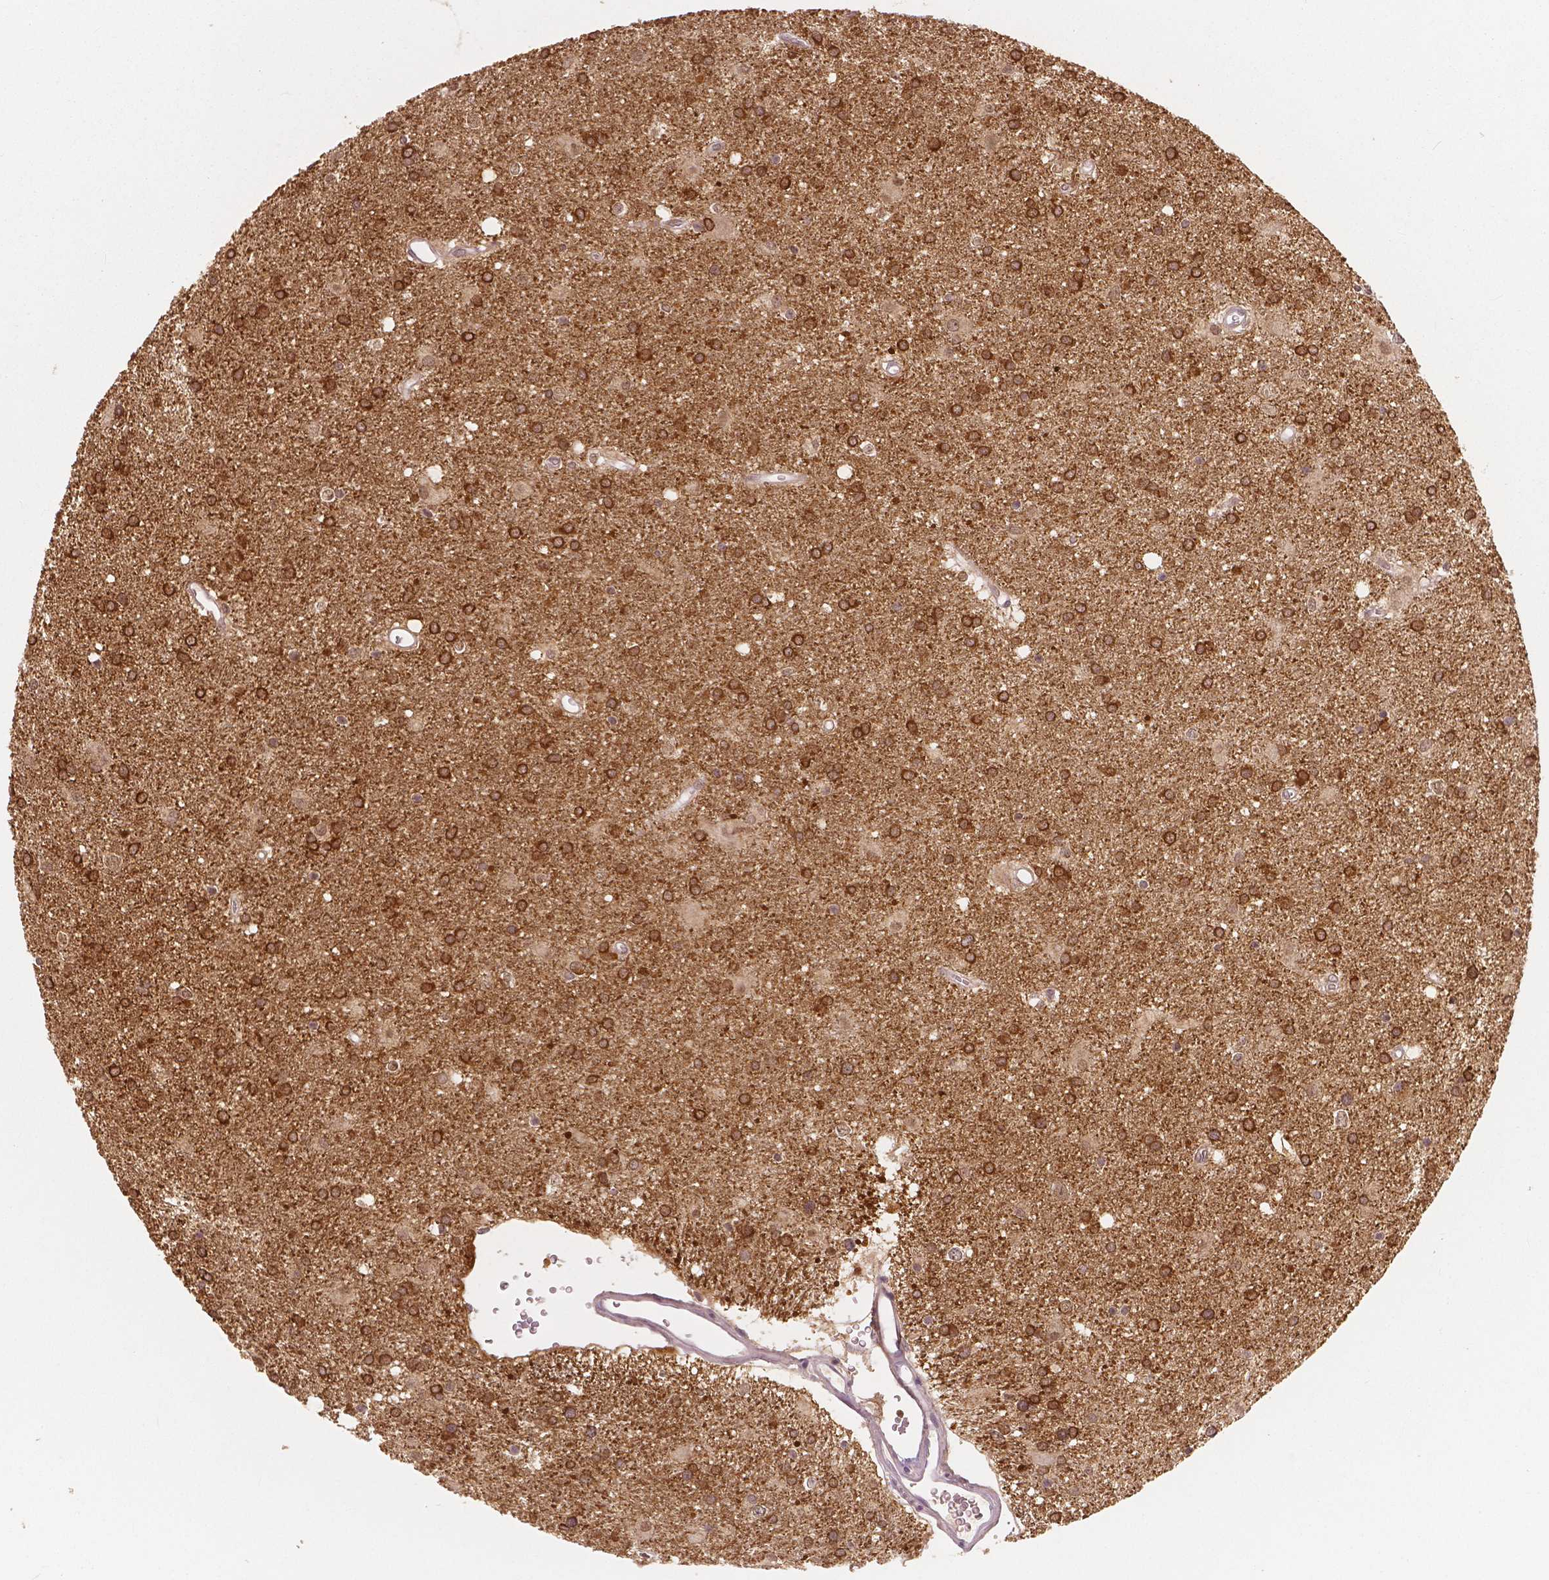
{"staining": {"intensity": "moderate", "quantity": ">75%", "location": "cytoplasmic/membranous"}, "tissue": "glioma", "cell_type": "Tumor cells", "image_type": "cancer", "snomed": [{"axis": "morphology", "description": "Glioma, malignant, Low grade"}, {"axis": "topography", "description": "Brain"}], "caption": "The micrograph exhibits staining of glioma, revealing moderate cytoplasmic/membranous protein expression (brown color) within tumor cells. Nuclei are stained in blue.", "gene": "NECAB1", "patient": {"sex": "male", "age": 58}}